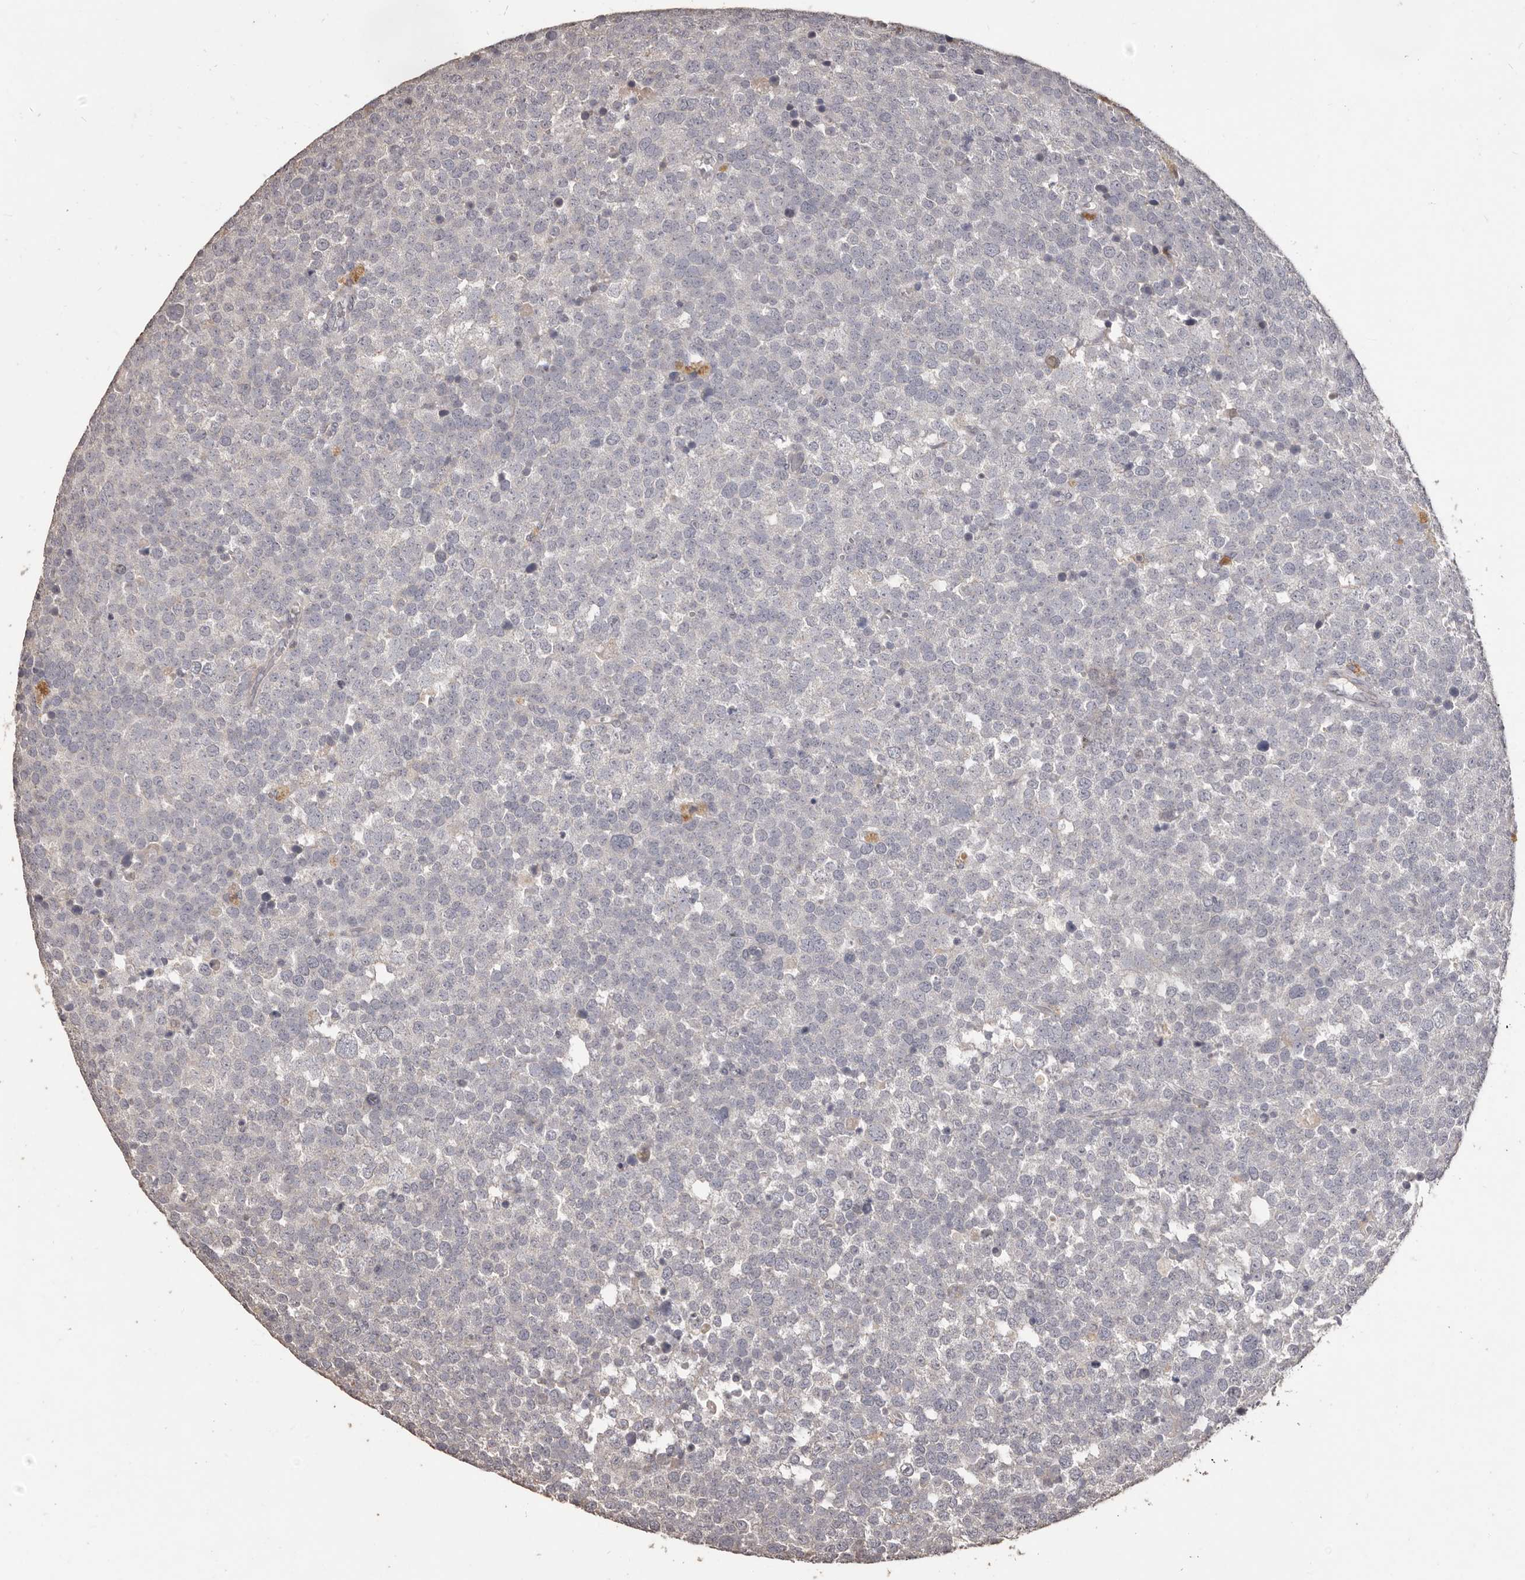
{"staining": {"intensity": "negative", "quantity": "none", "location": "none"}, "tissue": "testis cancer", "cell_type": "Tumor cells", "image_type": "cancer", "snomed": [{"axis": "morphology", "description": "Seminoma, NOS"}, {"axis": "topography", "description": "Testis"}], "caption": "Immunohistochemical staining of human testis cancer demonstrates no significant staining in tumor cells.", "gene": "PRSS27", "patient": {"sex": "male", "age": 71}}